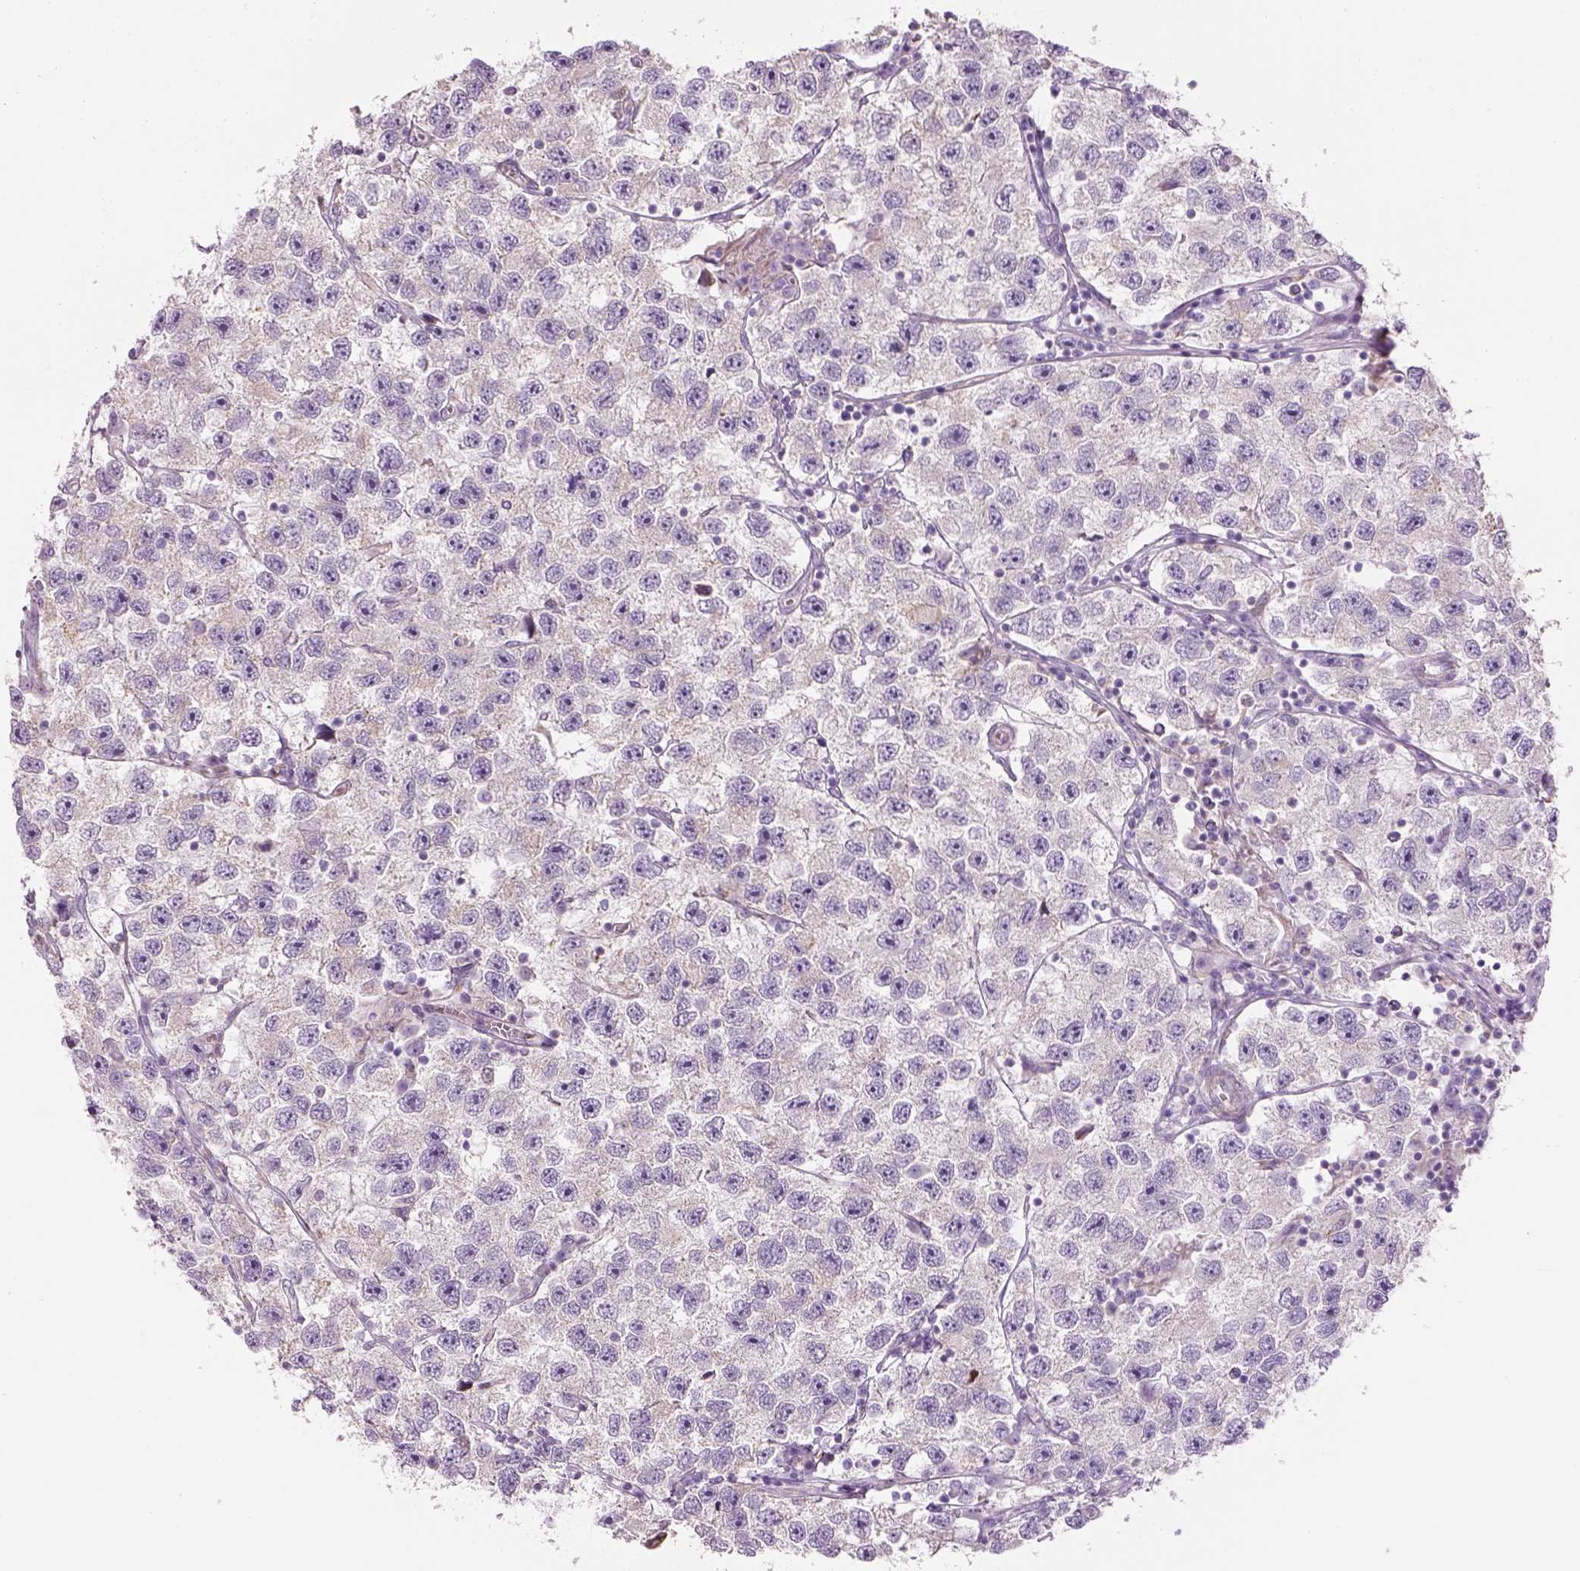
{"staining": {"intensity": "negative", "quantity": "none", "location": "none"}, "tissue": "testis cancer", "cell_type": "Tumor cells", "image_type": "cancer", "snomed": [{"axis": "morphology", "description": "Seminoma, NOS"}, {"axis": "topography", "description": "Testis"}], "caption": "Human testis cancer (seminoma) stained for a protein using immunohistochemistry shows no positivity in tumor cells.", "gene": "IFT52", "patient": {"sex": "male", "age": 26}}